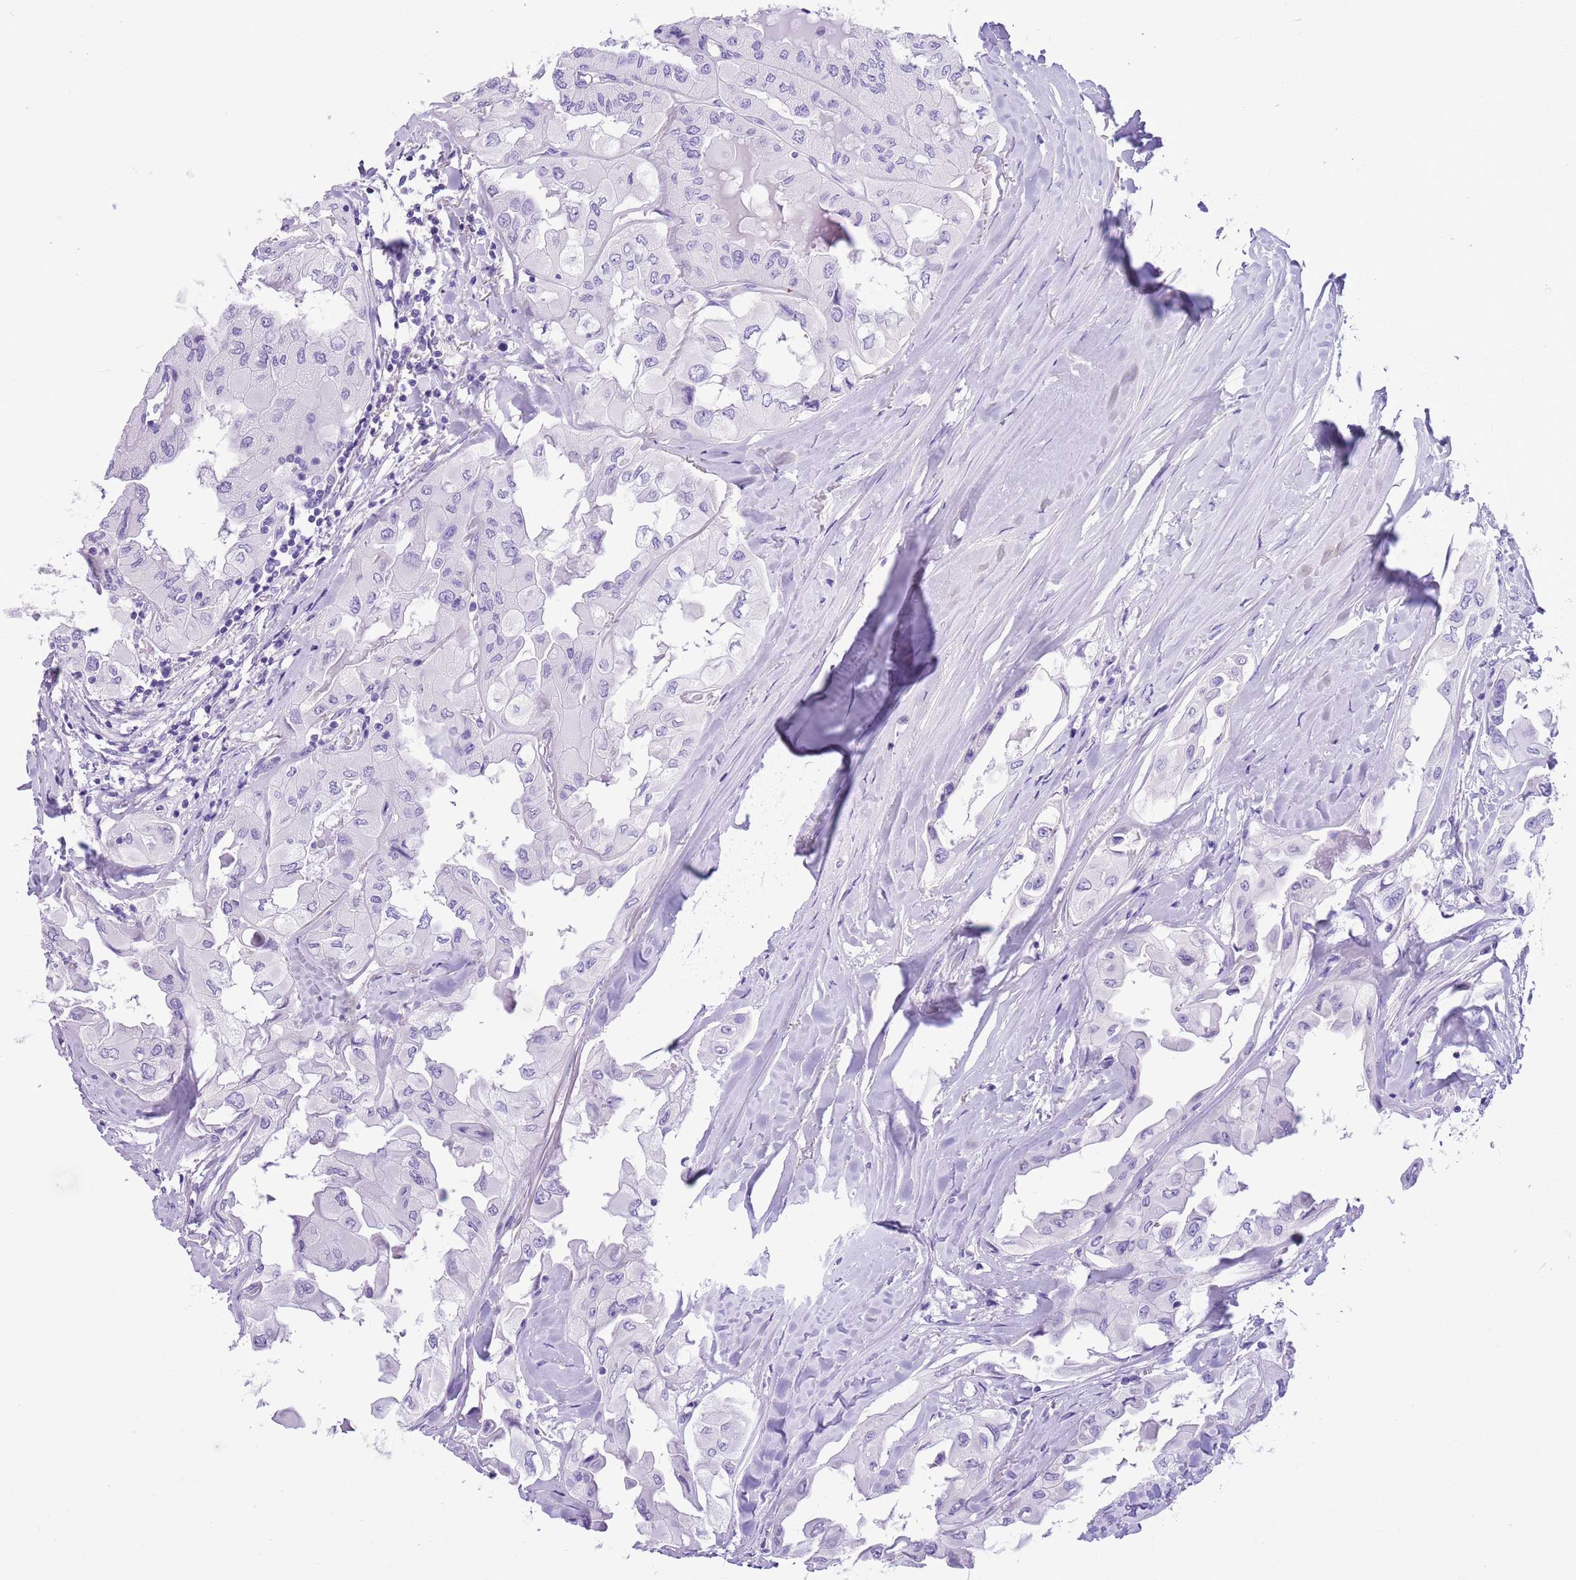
{"staining": {"intensity": "negative", "quantity": "none", "location": "none"}, "tissue": "thyroid cancer", "cell_type": "Tumor cells", "image_type": "cancer", "snomed": [{"axis": "morphology", "description": "Normal tissue, NOS"}, {"axis": "morphology", "description": "Papillary adenocarcinoma, NOS"}, {"axis": "topography", "description": "Thyroid gland"}], "caption": "Papillary adenocarcinoma (thyroid) stained for a protein using IHC exhibits no positivity tumor cells.", "gene": "TBC1D10B", "patient": {"sex": "female", "age": 59}}